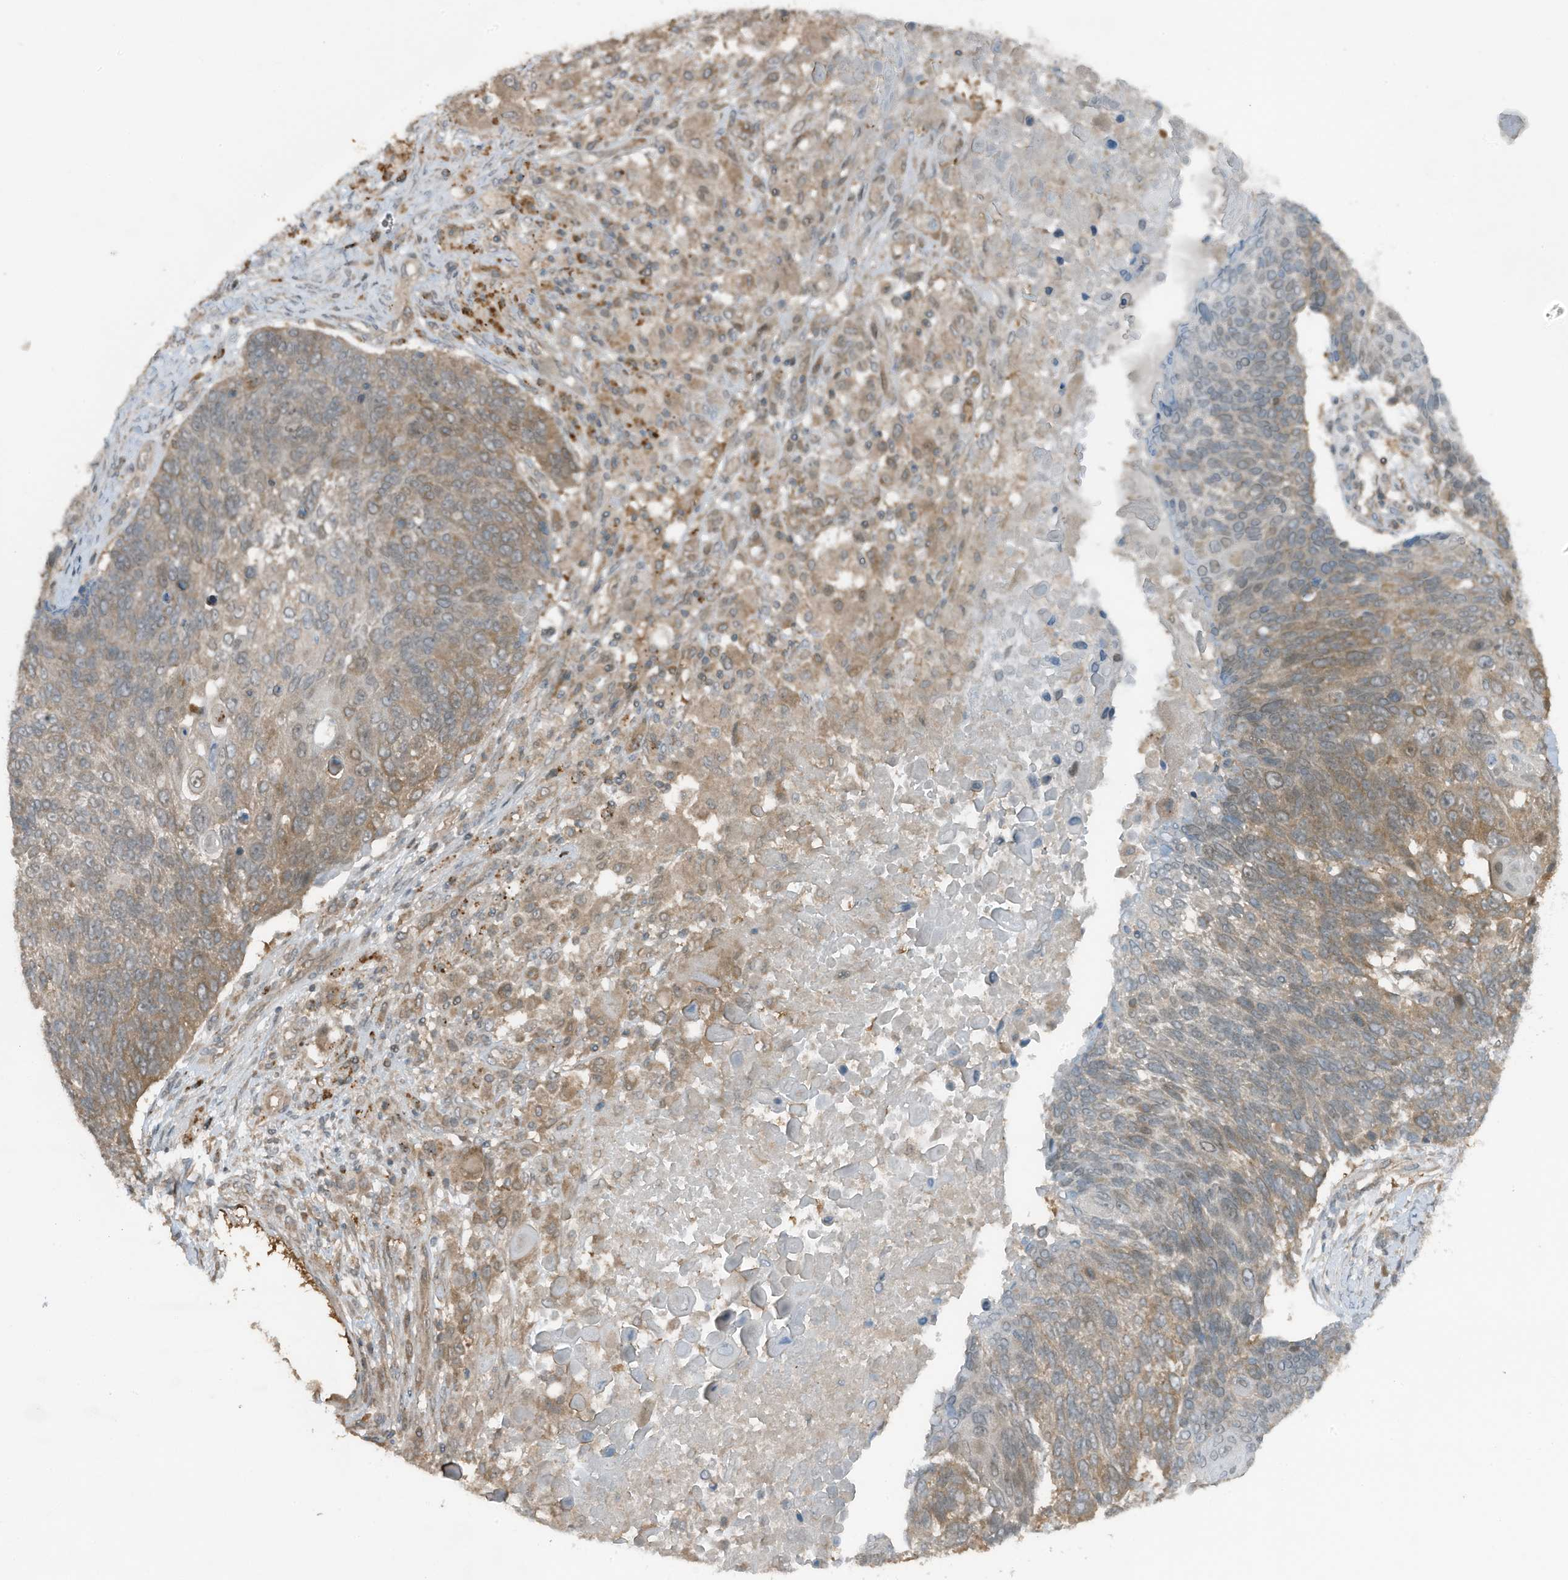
{"staining": {"intensity": "moderate", "quantity": "25%-75%", "location": "cytoplasmic/membranous"}, "tissue": "lung cancer", "cell_type": "Tumor cells", "image_type": "cancer", "snomed": [{"axis": "morphology", "description": "Squamous cell carcinoma, NOS"}, {"axis": "topography", "description": "Lung"}], "caption": "This photomicrograph demonstrates immunohistochemistry staining of lung squamous cell carcinoma, with medium moderate cytoplasmic/membranous expression in approximately 25%-75% of tumor cells.", "gene": "TXNDC9", "patient": {"sex": "male", "age": 66}}